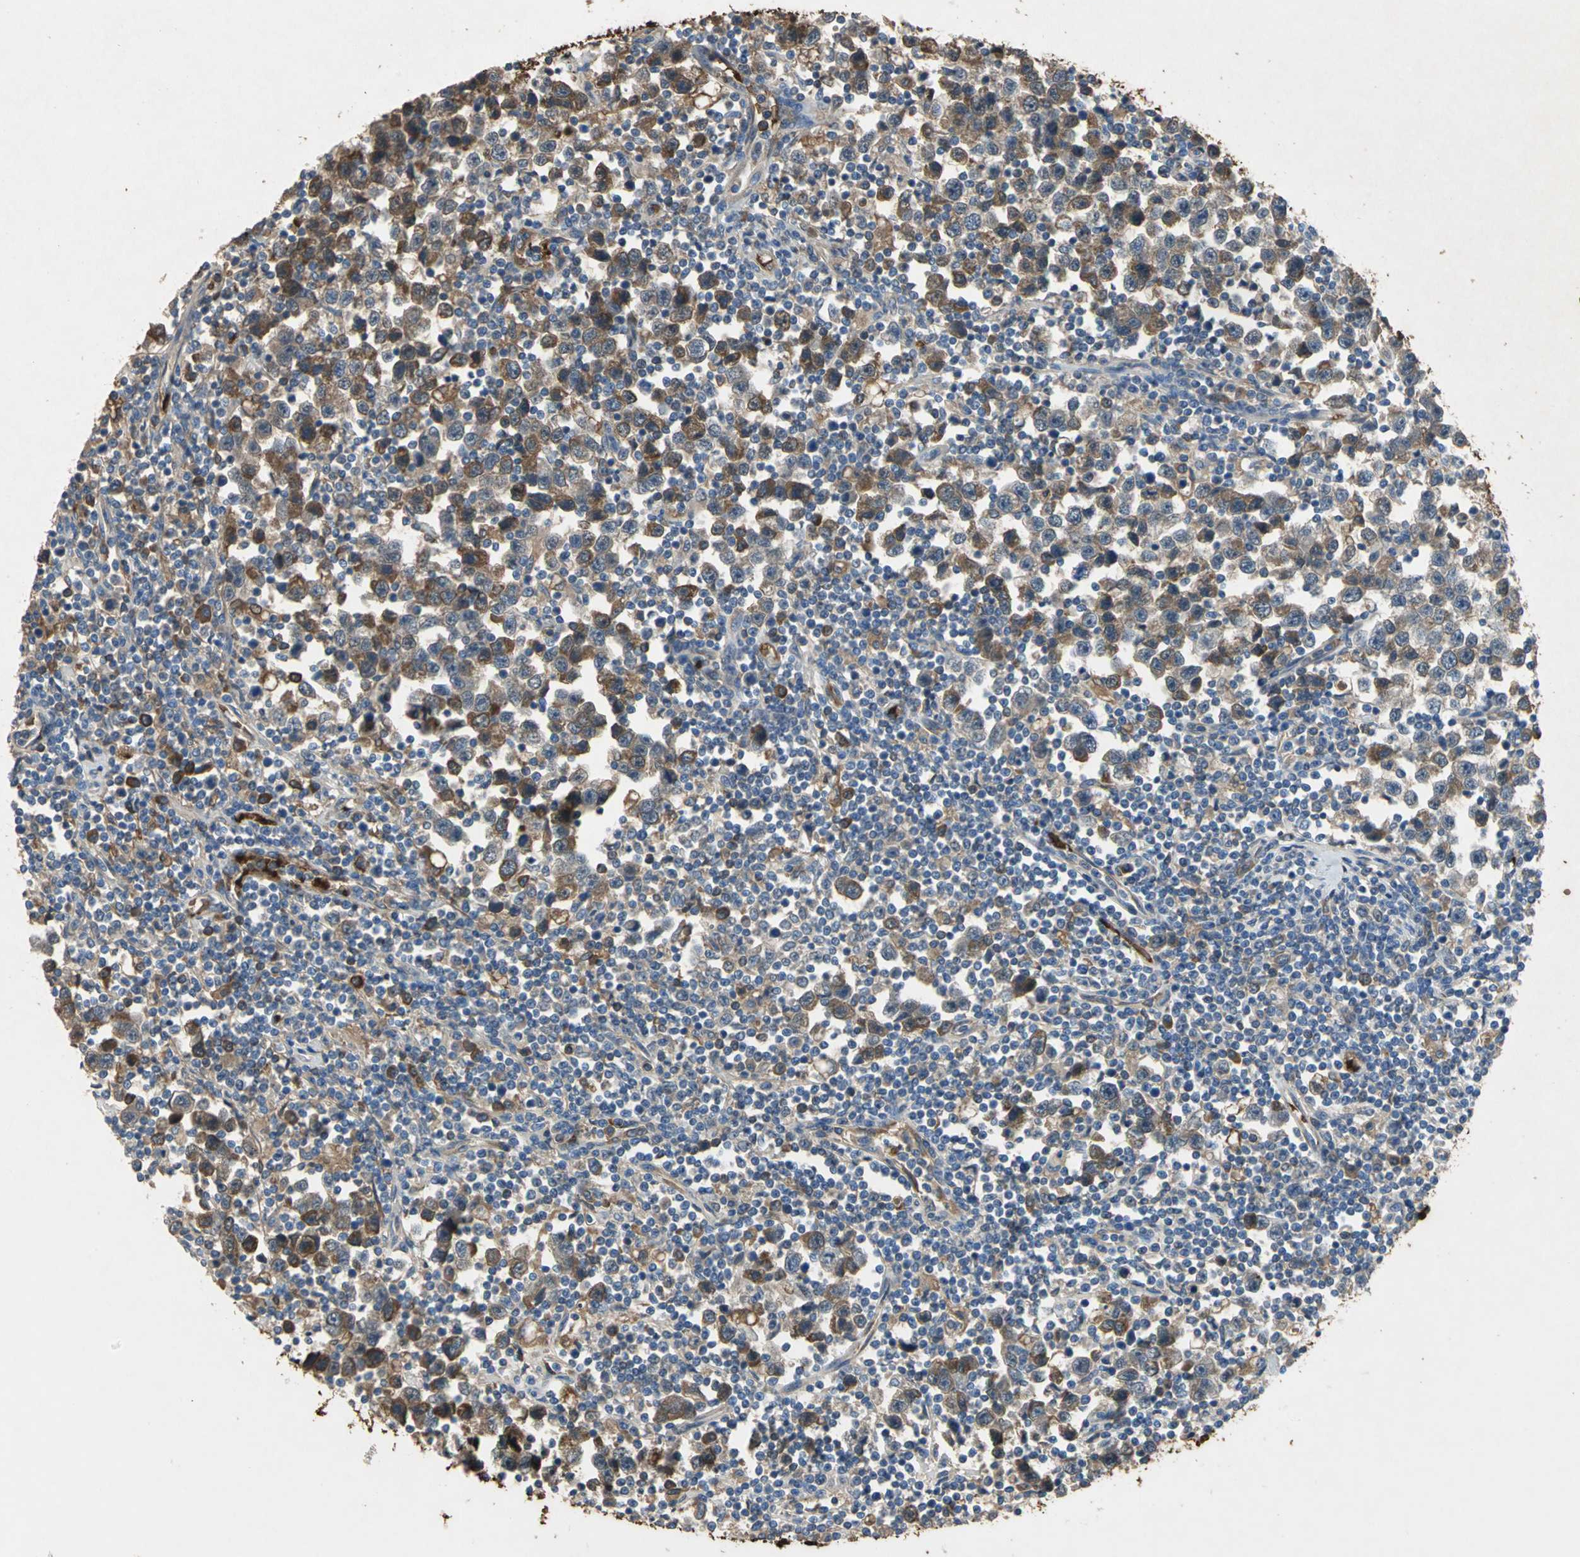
{"staining": {"intensity": "strong", "quantity": ">75%", "location": "cytoplasmic/membranous"}, "tissue": "testis cancer", "cell_type": "Tumor cells", "image_type": "cancer", "snomed": [{"axis": "morphology", "description": "Seminoma, NOS"}, {"axis": "topography", "description": "Testis"}], "caption": "Strong cytoplasmic/membranous positivity is present in approximately >75% of tumor cells in testis seminoma.", "gene": "TREM1", "patient": {"sex": "male", "age": 43}}